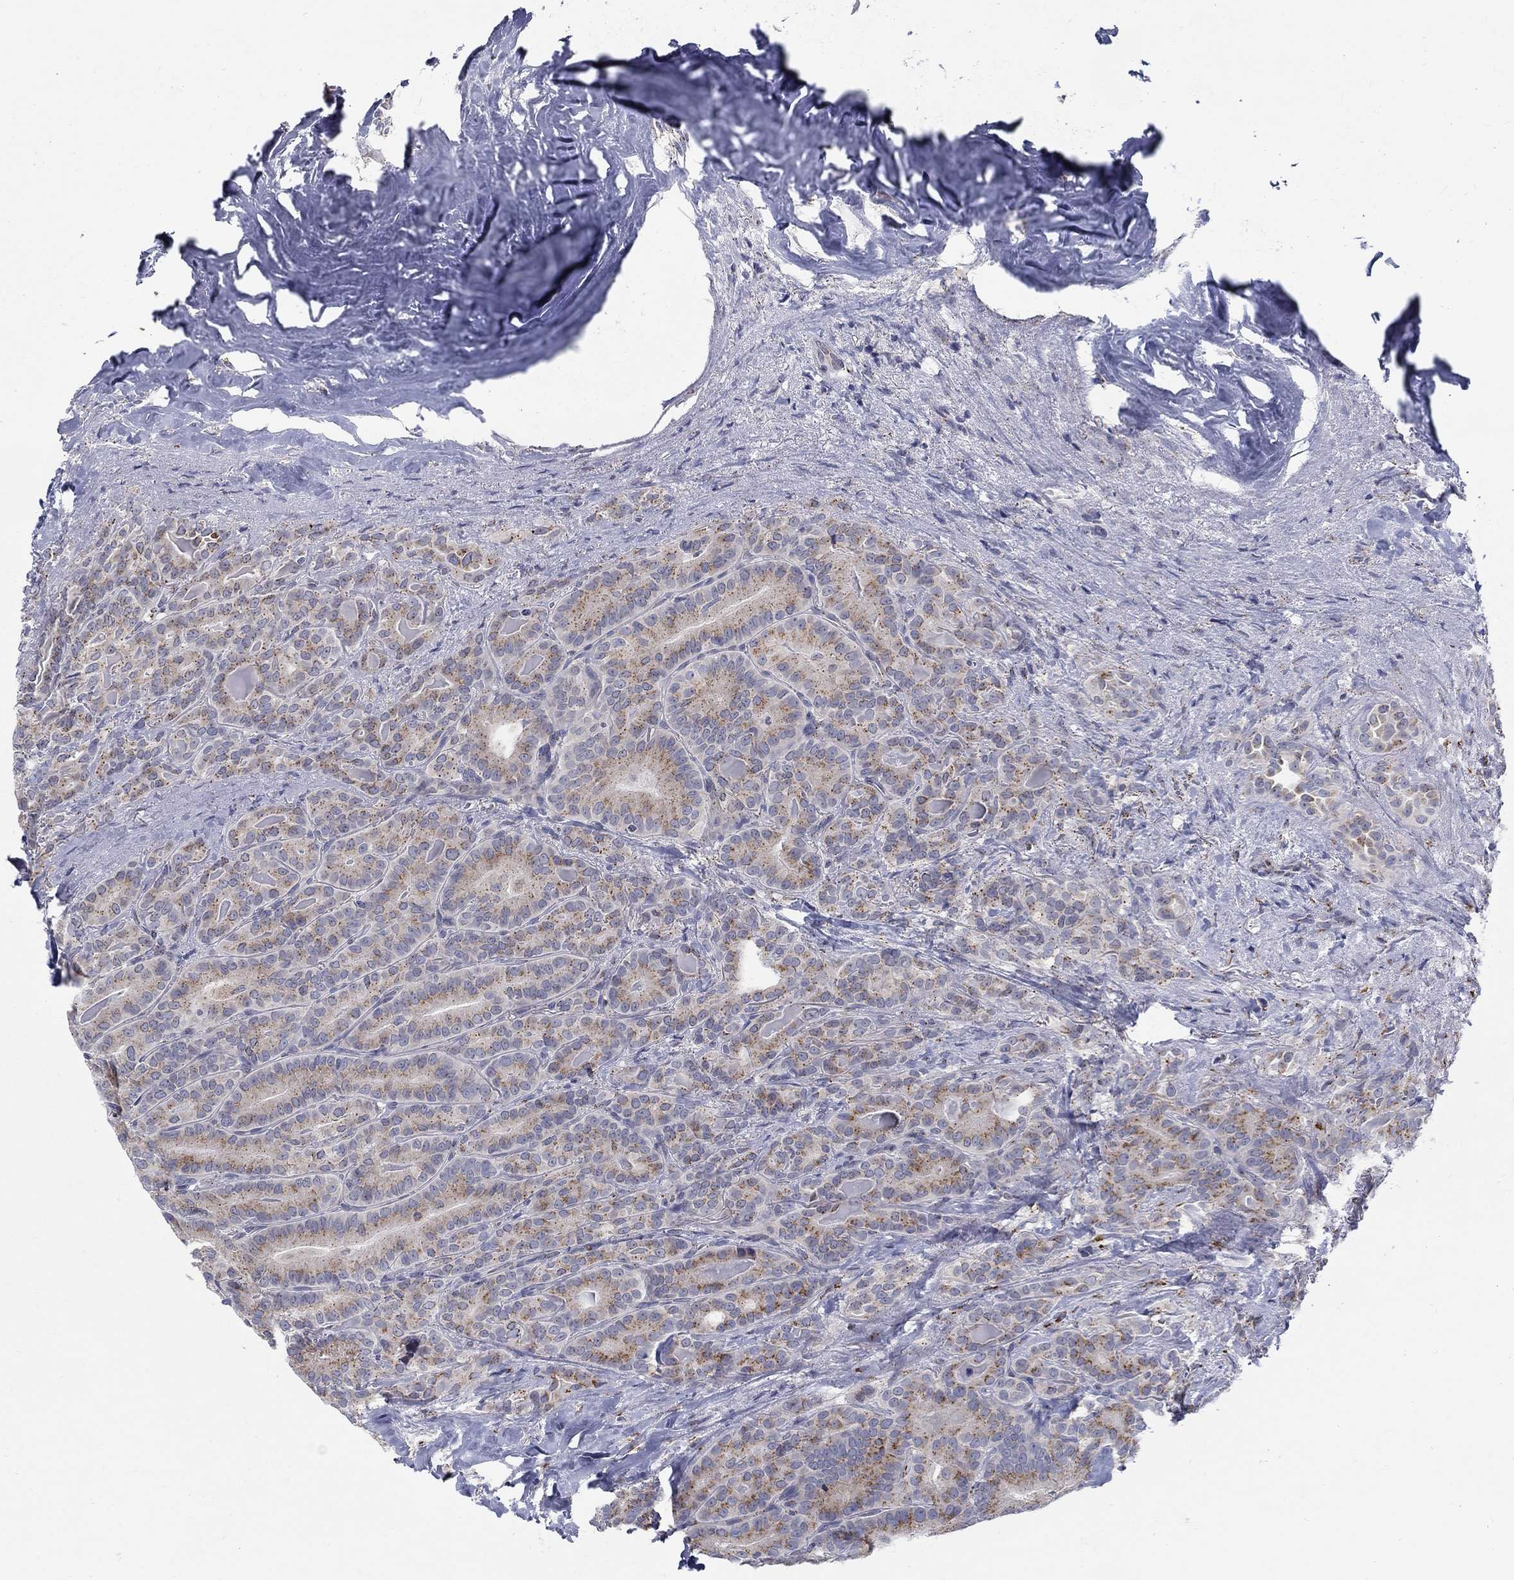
{"staining": {"intensity": "moderate", "quantity": "25%-75%", "location": "cytoplasmic/membranous"}, "tissue": "thyroid cancer", "cell_type": "Tumor cells", "image_type": "cancer", "snomed": [{"axis": "morphology", "description": "Papillary adenocarcinoma, NOS"}, {"axis": "topography", "description": "Thyroid gland"}], "caption": "Immunohistochemical staining of human thyroid cancer (papillary adenocarcinoma) reveals medium levels of moderate cytoplasmic/membranous positivity in approximately 25%-75% of tumor cells.", "gene": "PANK3", "patient": {"sex": "male", "age": 61}}